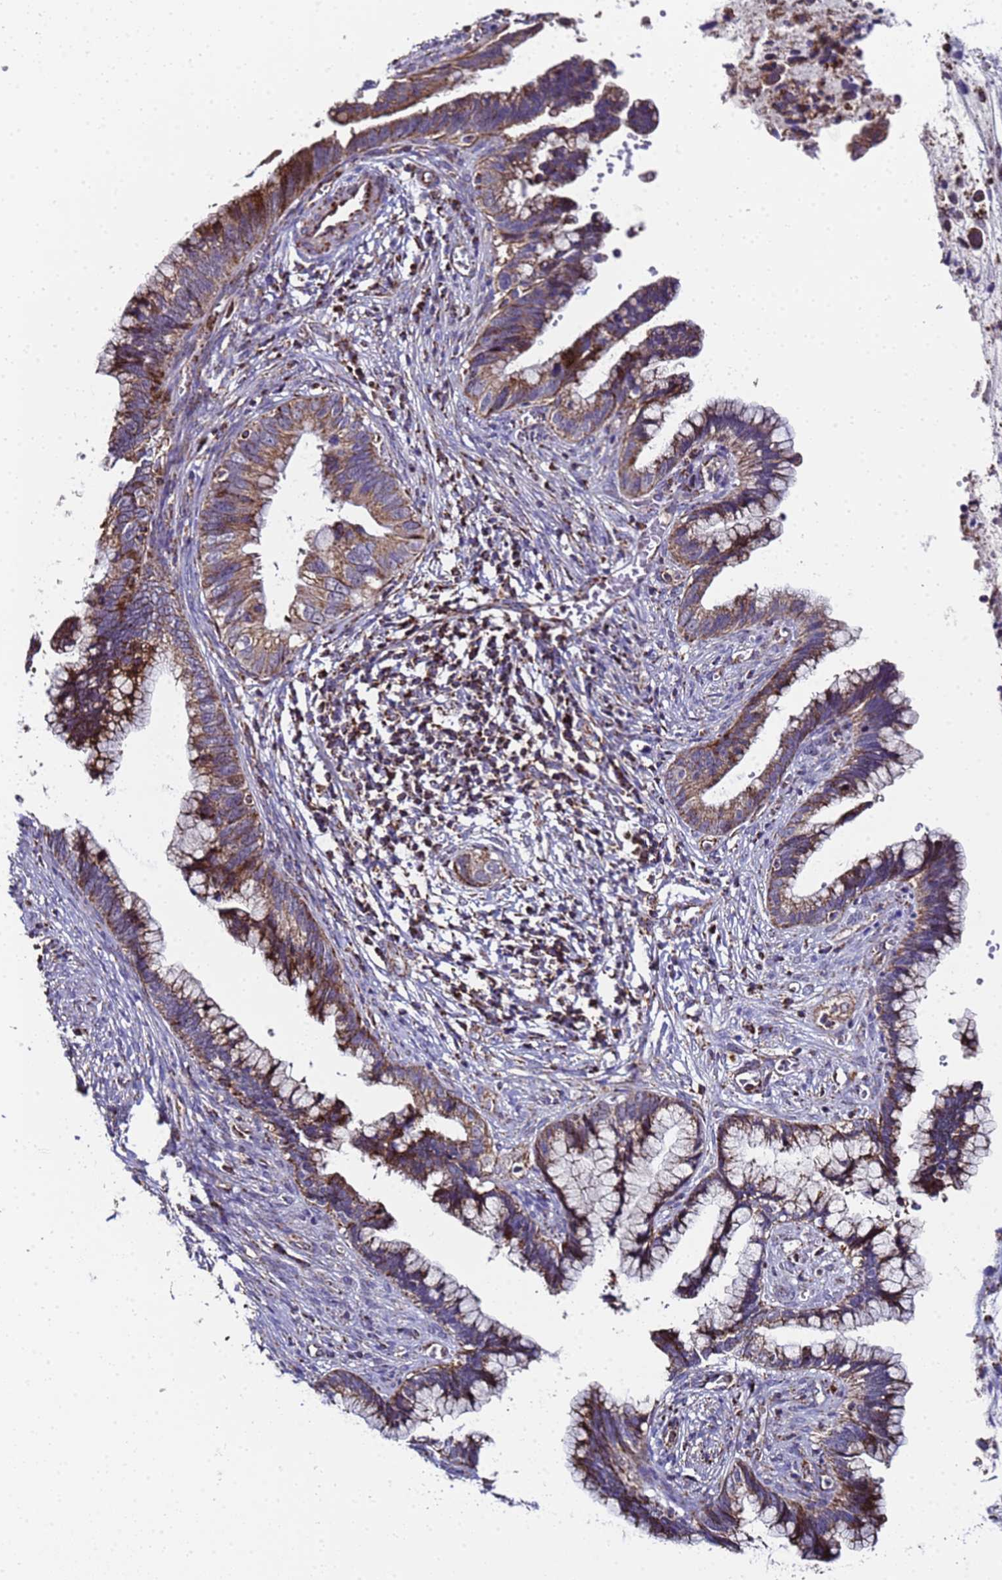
{"staining": {"intensity": "moderate", "quantity": ">75%", "location": "cytoplasmic/membranous"}, "tissue": "cervical cancer", "cell_type": "Tumor cells", "image_type": "cancer", "snomed": [{"axis": "morphology", "description": "Adenocarcinoma, NOS"}, {"axis": "topography", "description": "Cervix"}], "caption": "IHC micrograph of neoplastic tissue: human cervical cancer stained using immunohistochemistry (IHC) reveals medium levels of moderate protein expression localized specifically in the cytoplasmic/membranous of tumor cells, appearing as a cytoplasmic/membranous brown color.", "gene": "MRPS12", "patient": {"sex": "female", "age": 44}}